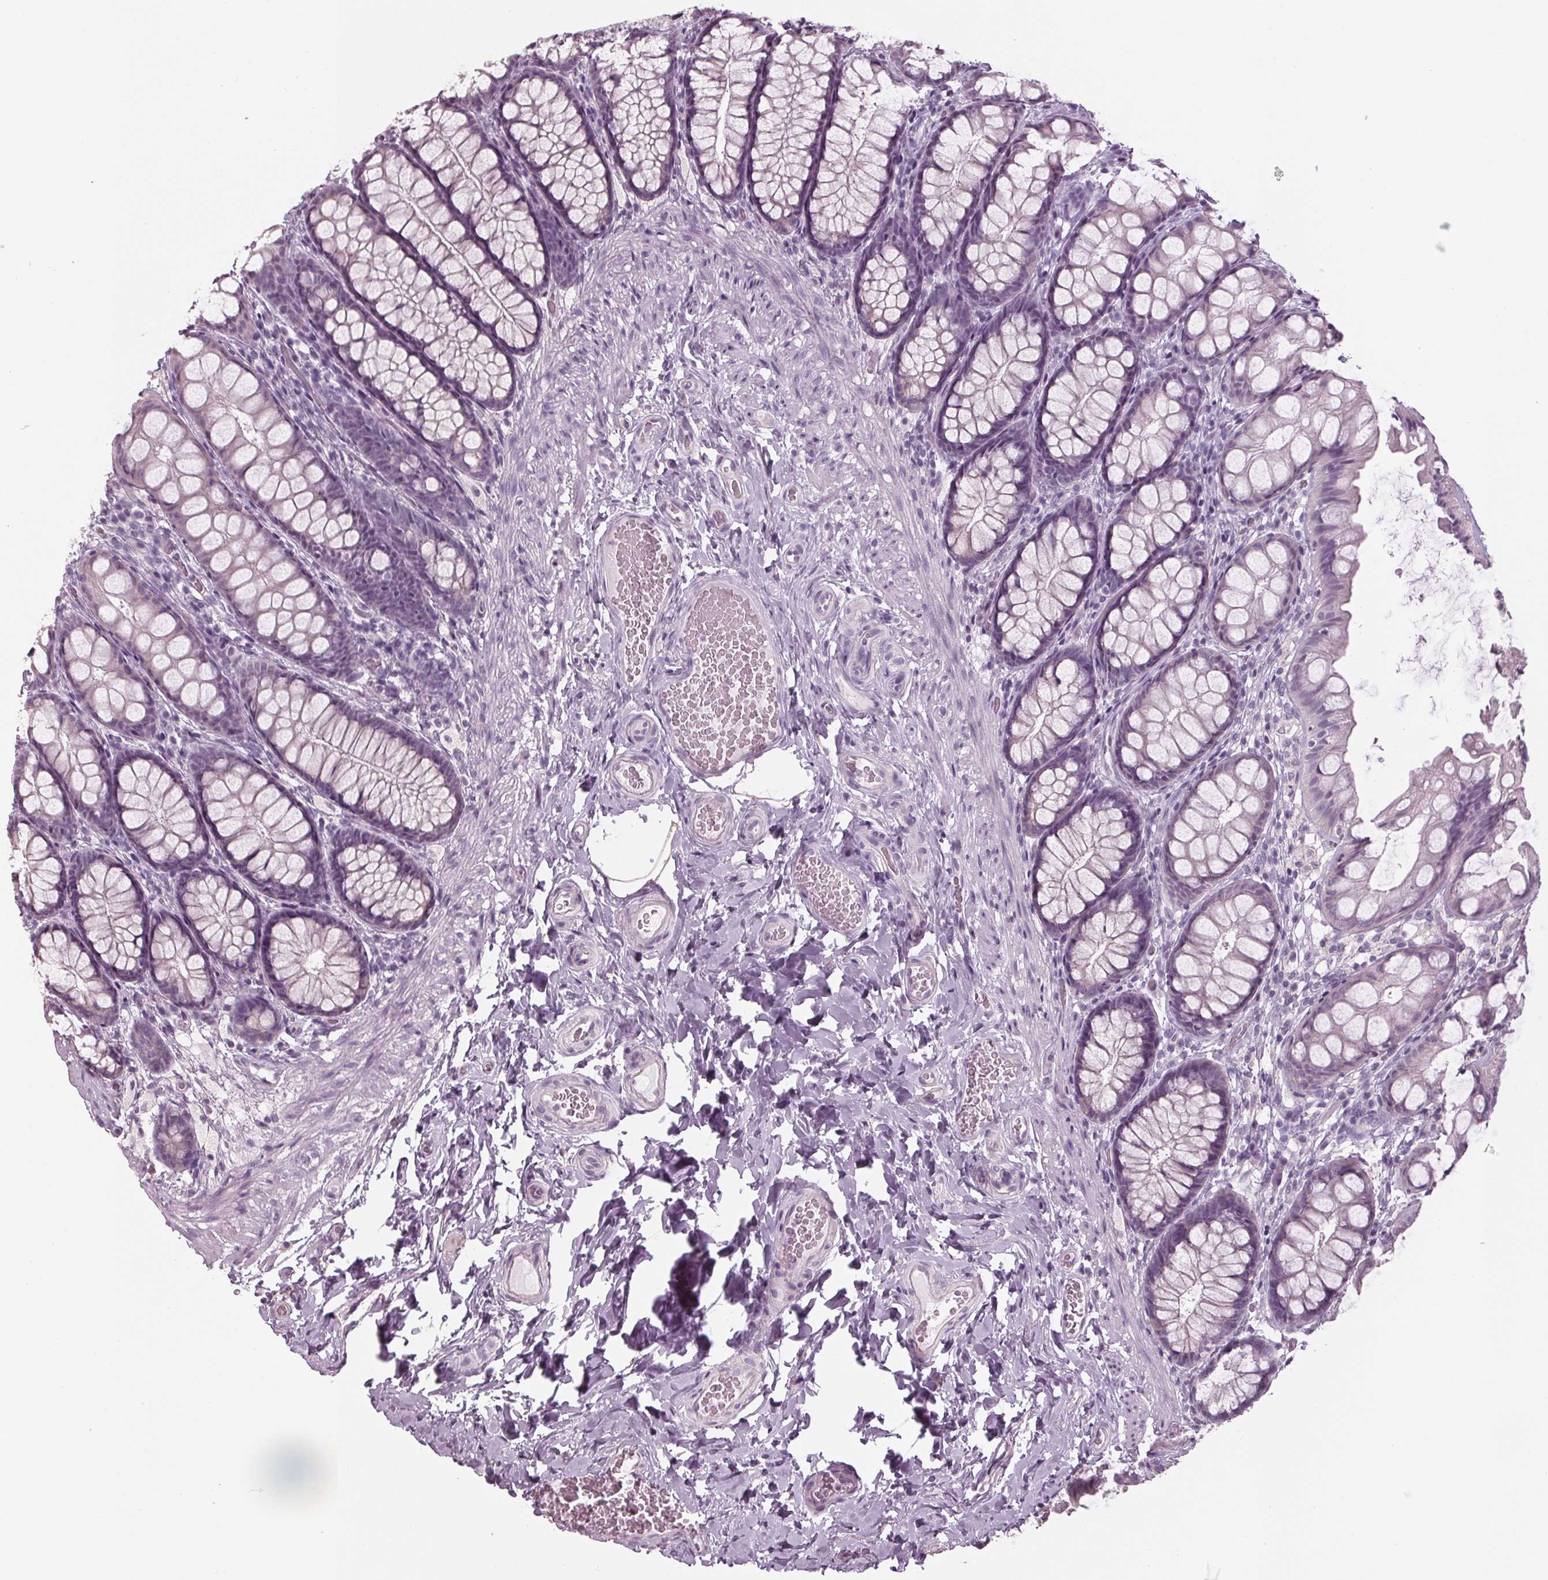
{"staining": {"intensity": "negative", "quantity": "none", "location": "none"}, "tissue": "colon", "cell_type": "Endothelial cells", "image_type": "normal", "snomed": [{"axis": "morphology", "description": "Normal tissue, NOS"}, {"axis": "topography", "description": "Colon"}], "caption": "This is a photomicrograph of immunohistochemistry (IHC) staining of normal colon, which shows no staining in endothelial cells.", "gene": "TNNC2", "patient": {"sex": "male", "age": 47}}